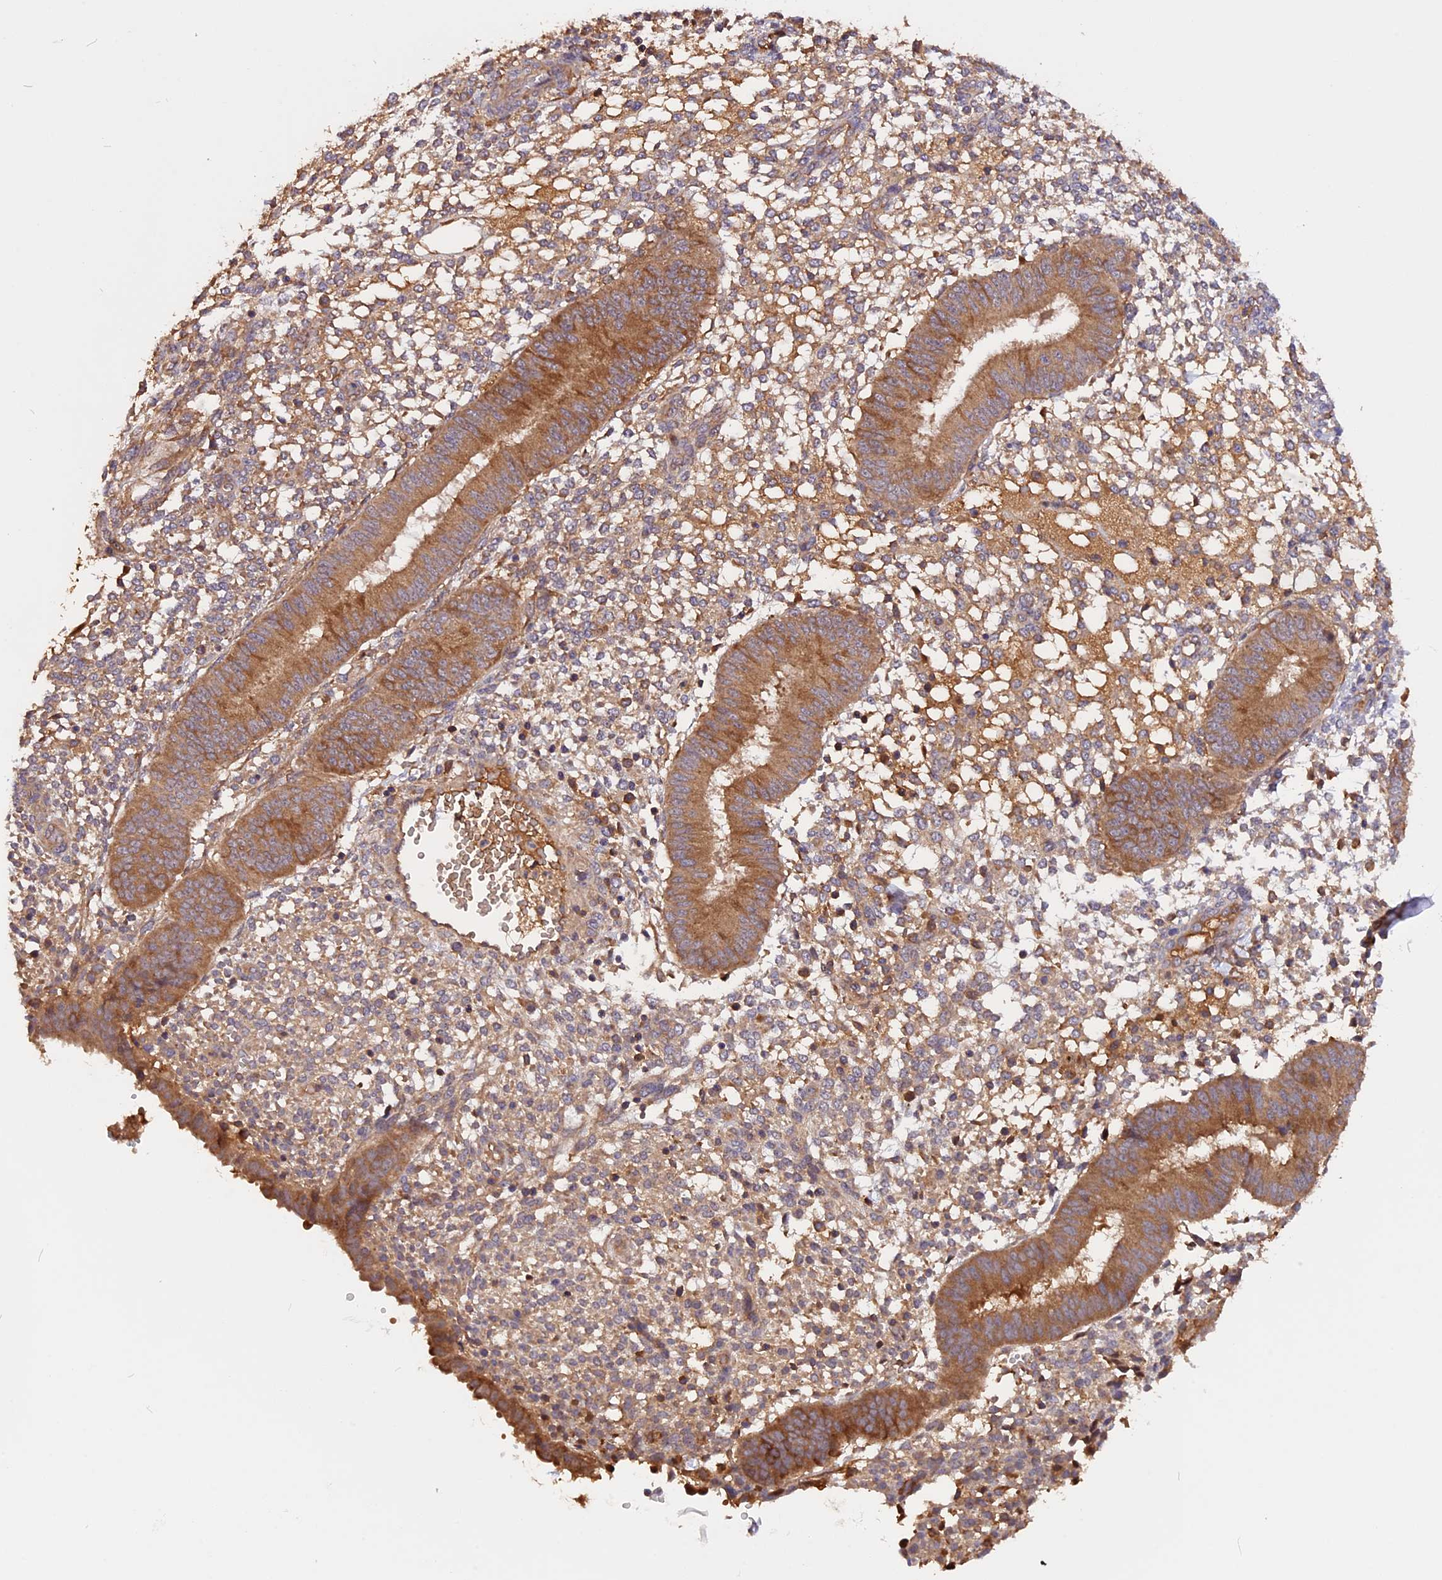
{"staining": {"intensity": "moderate", "quantity": "25%-75%", "location": "cytoplasmic/membranous"}, "tissue": "endometrium", "cell_type": "Cells in endometrial stroma", "image_type": "normal", "snomed": [{"axis": "morphology", "description": "Normal tissue, NOS"}, {"axis": "topography", "description": "Endometrium"}], "caption": "The image displays staining of benign endometrium, revealing moderate cytoplasmic/membranous protein staining (brown color) within cells in endometrial stroma. The protein is stained brown, and the nuclei are stained in blue (DAB IHC with brightfield microscopy, high magnification).", "gene": "MARK4", "patient": {"sex": "female", "age": 49}}